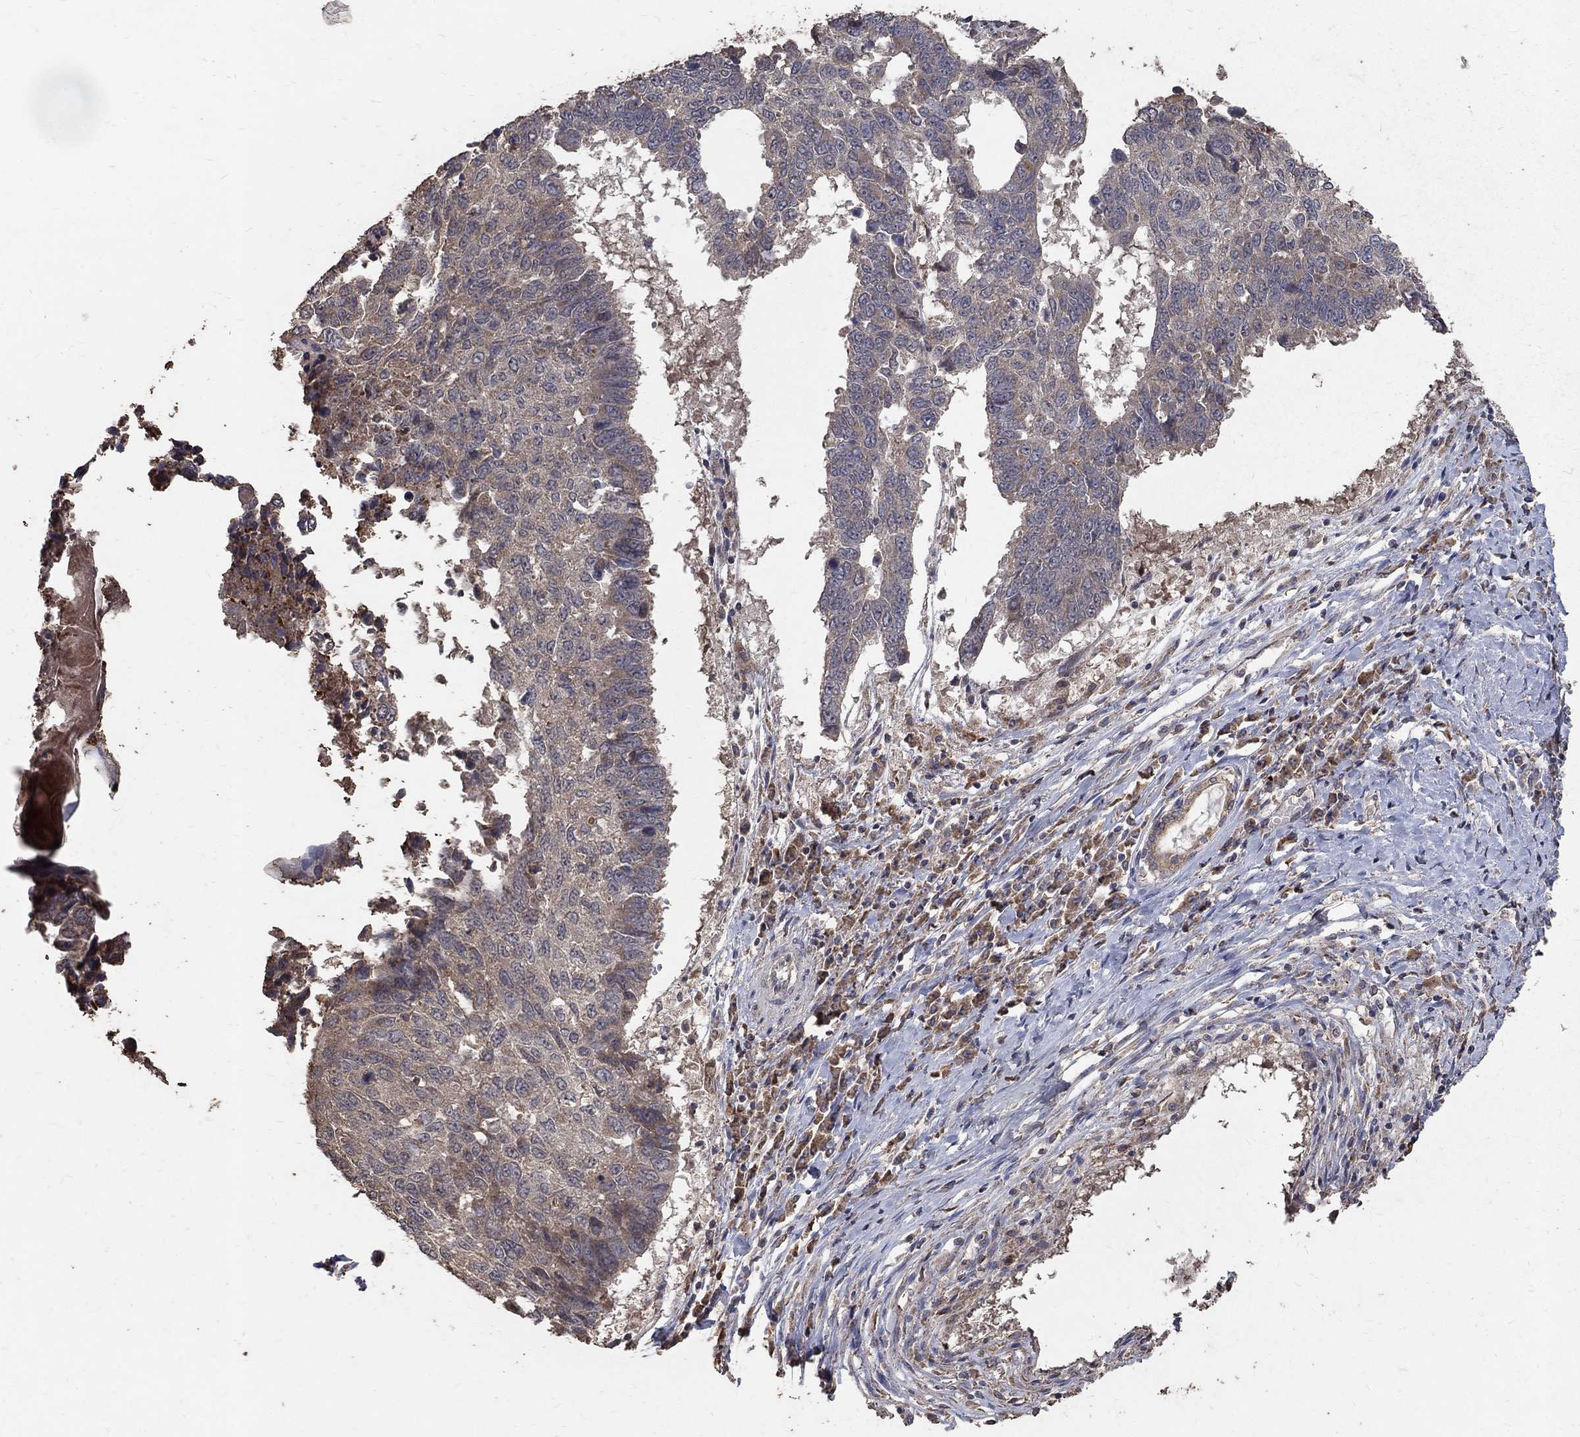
{"staining": {"intensity": "weak", "quantity": "25%-75%", "location": "cytoplasmic/membranous"}, "tissue": "lung cancer", "cell_type": "Tumor cells", "image_type": "cancer", "snomed": [{"axis": "morphology", "description": "Squamous cell carcinoma, NOS"}, {"axis": "topography", "description": "Lung"}], "caption": "Brown immunohistochemical staining in human lung squamous cell carcinoma demonstrates weak cytoplasmic/membranous staining in about 25%-75% of tumor cells.", "gene": "C17orf75", "patient": {"sex": "male", "age": 73}}